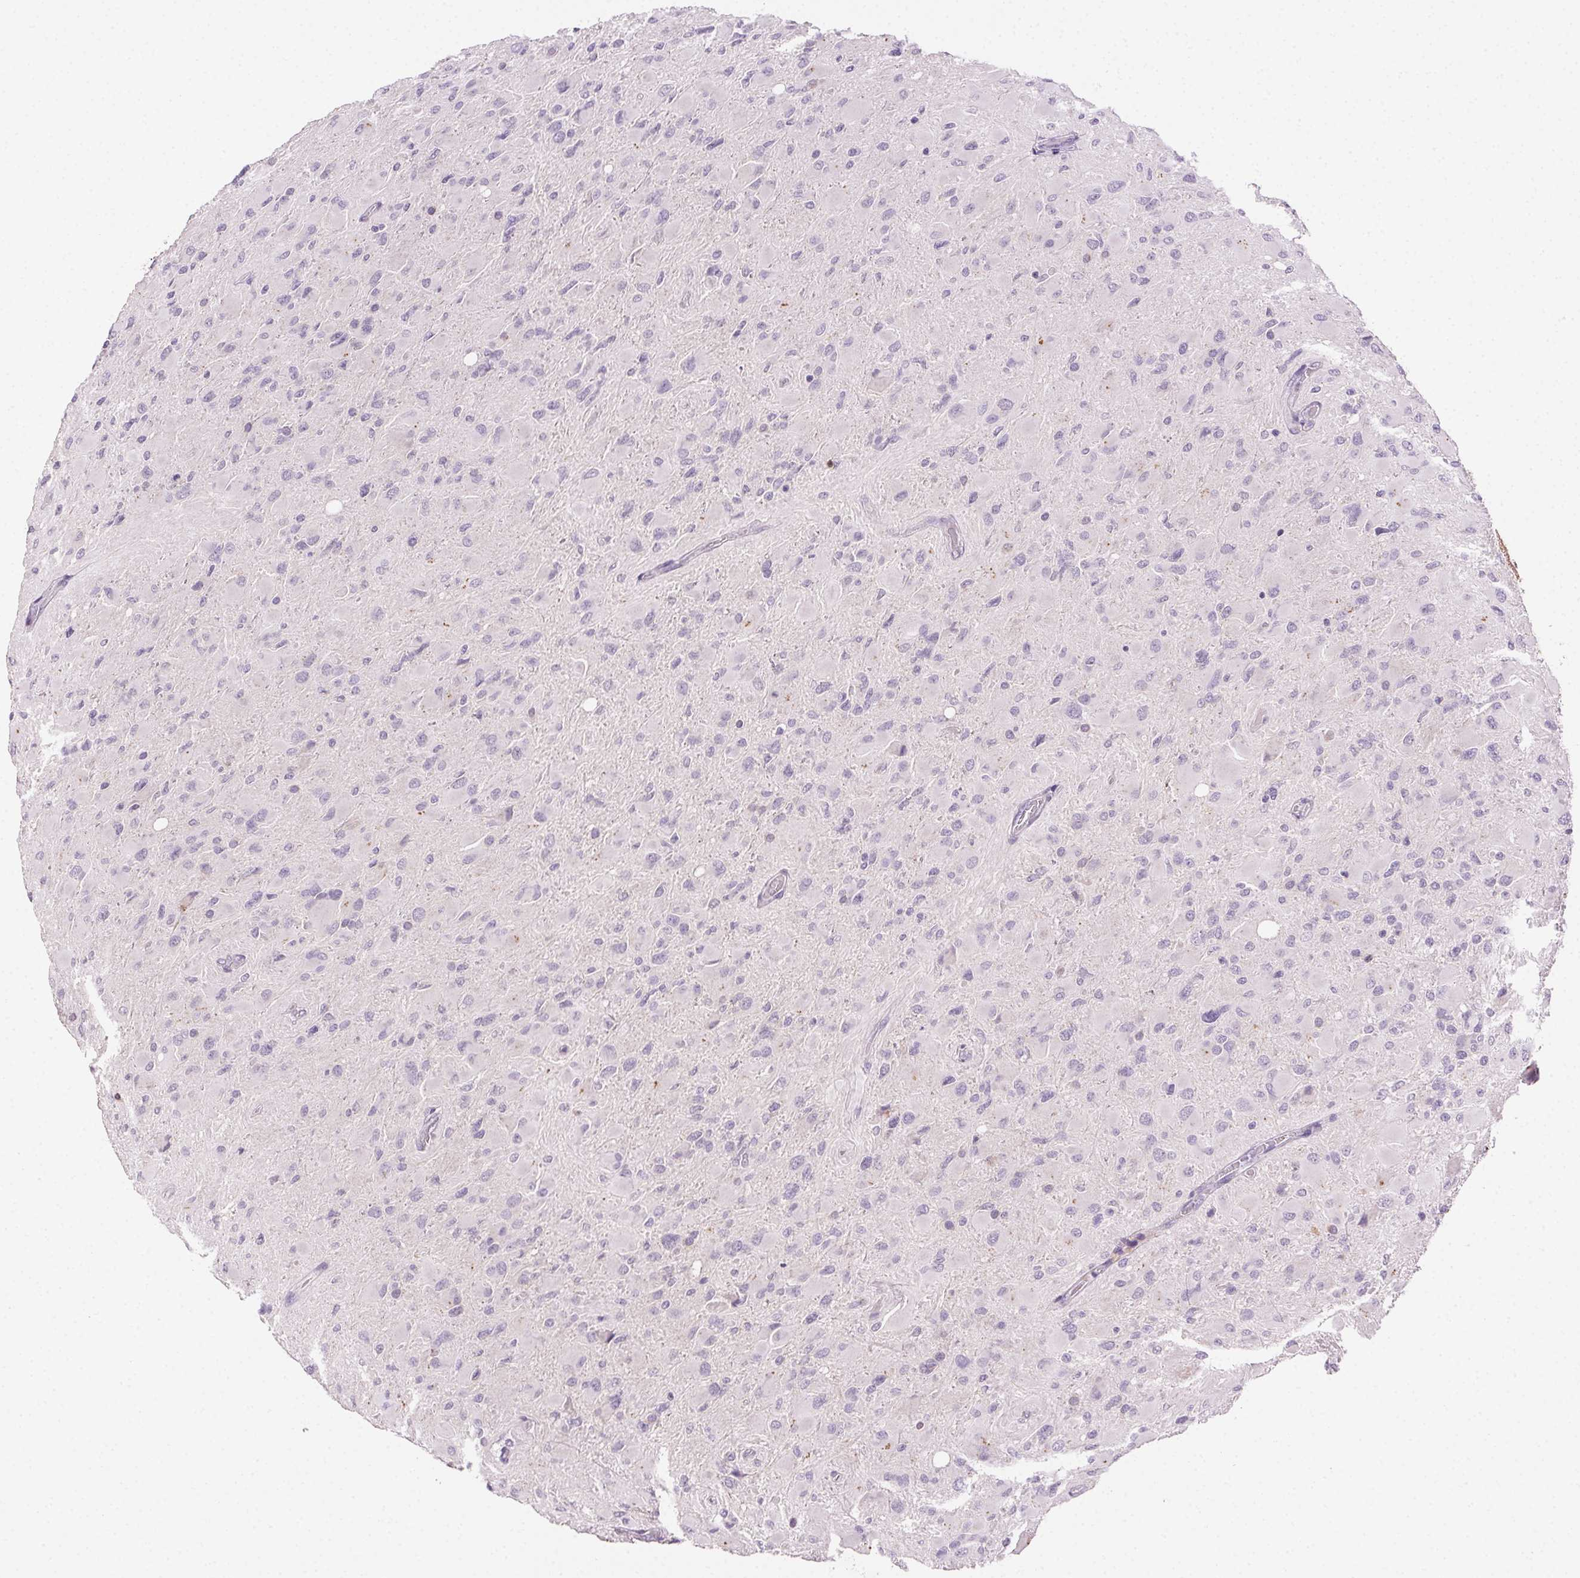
{"staining": {"intensity": "negative", "quantity": "none", "location": "none"}, "tissue": "glioma", "cell_type": "Tumor cells", "image_type": "cancer", "snomed": [{"axis": "morphology", "description": "Glioma, malignant, High grade"}, {"axis": "topography", "description": "Cerebral cortex"}], "caption": "Immunohistochemical staining of human high-grade glioma (malignant) reveals no significant staining in tumor cells.", "gene": "AKAP5", "patient": {"sex": "female", "age": 36}}